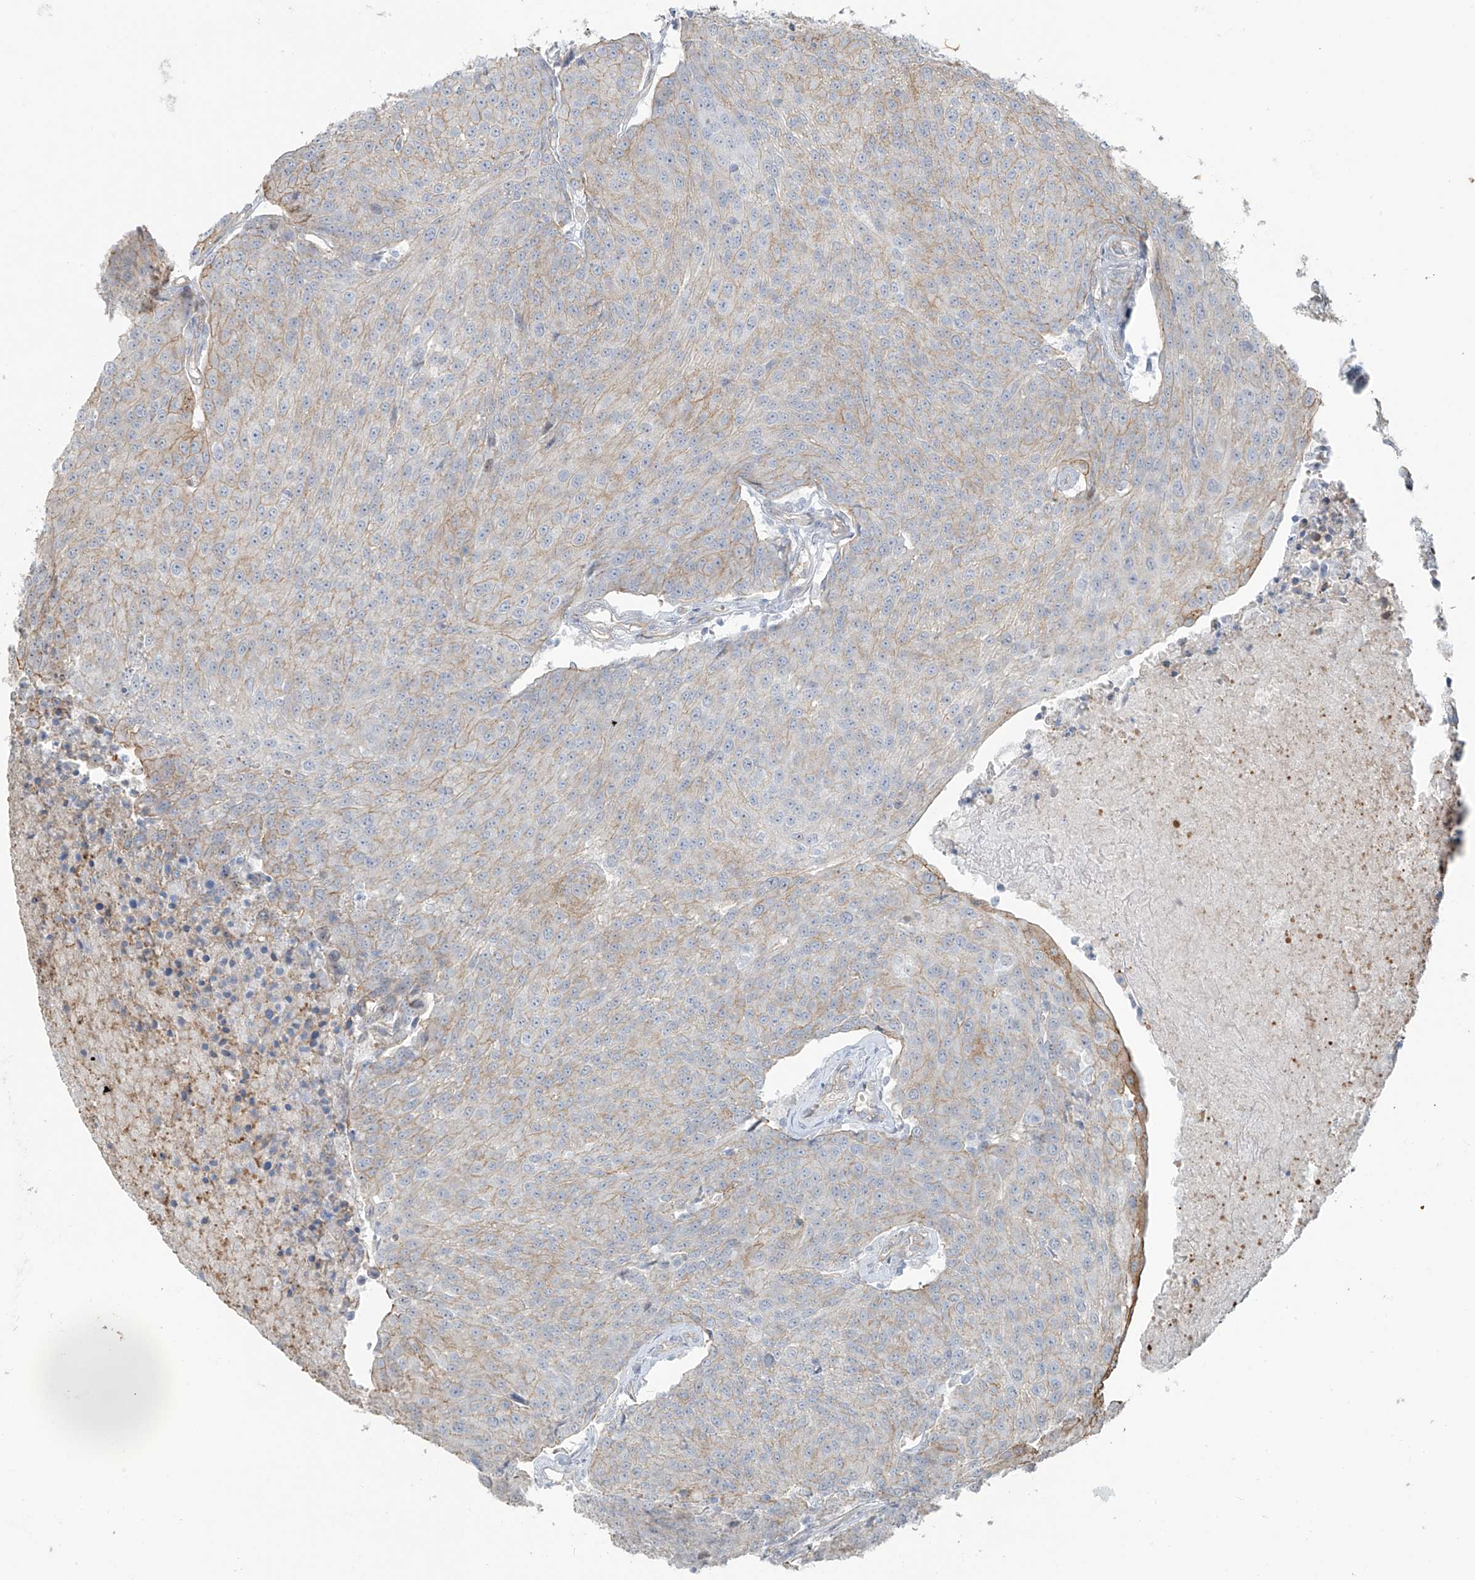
{"staining": {"intensity": "weak", "quantity": "25%-75%", "location": "cytoplasmic/membranous"}, "tissue": "urothelial cancer", "cell_type": "Tumor cells", "image_type": "cancer", "snomed": [{"axis": "morphology", "description": "Urothelial carcinoma, High grade"}, {"axis": "topography", "description": "Urinary bladder"}], "caption": "Weak cytoplasmic/membranous staining is appreciated in about 25%-75% of tumor cells in urothelial cancer. Nuclei are stained in blue.", "gene": "TUBE1", "patient": {"sex": "female", "age": 85}}